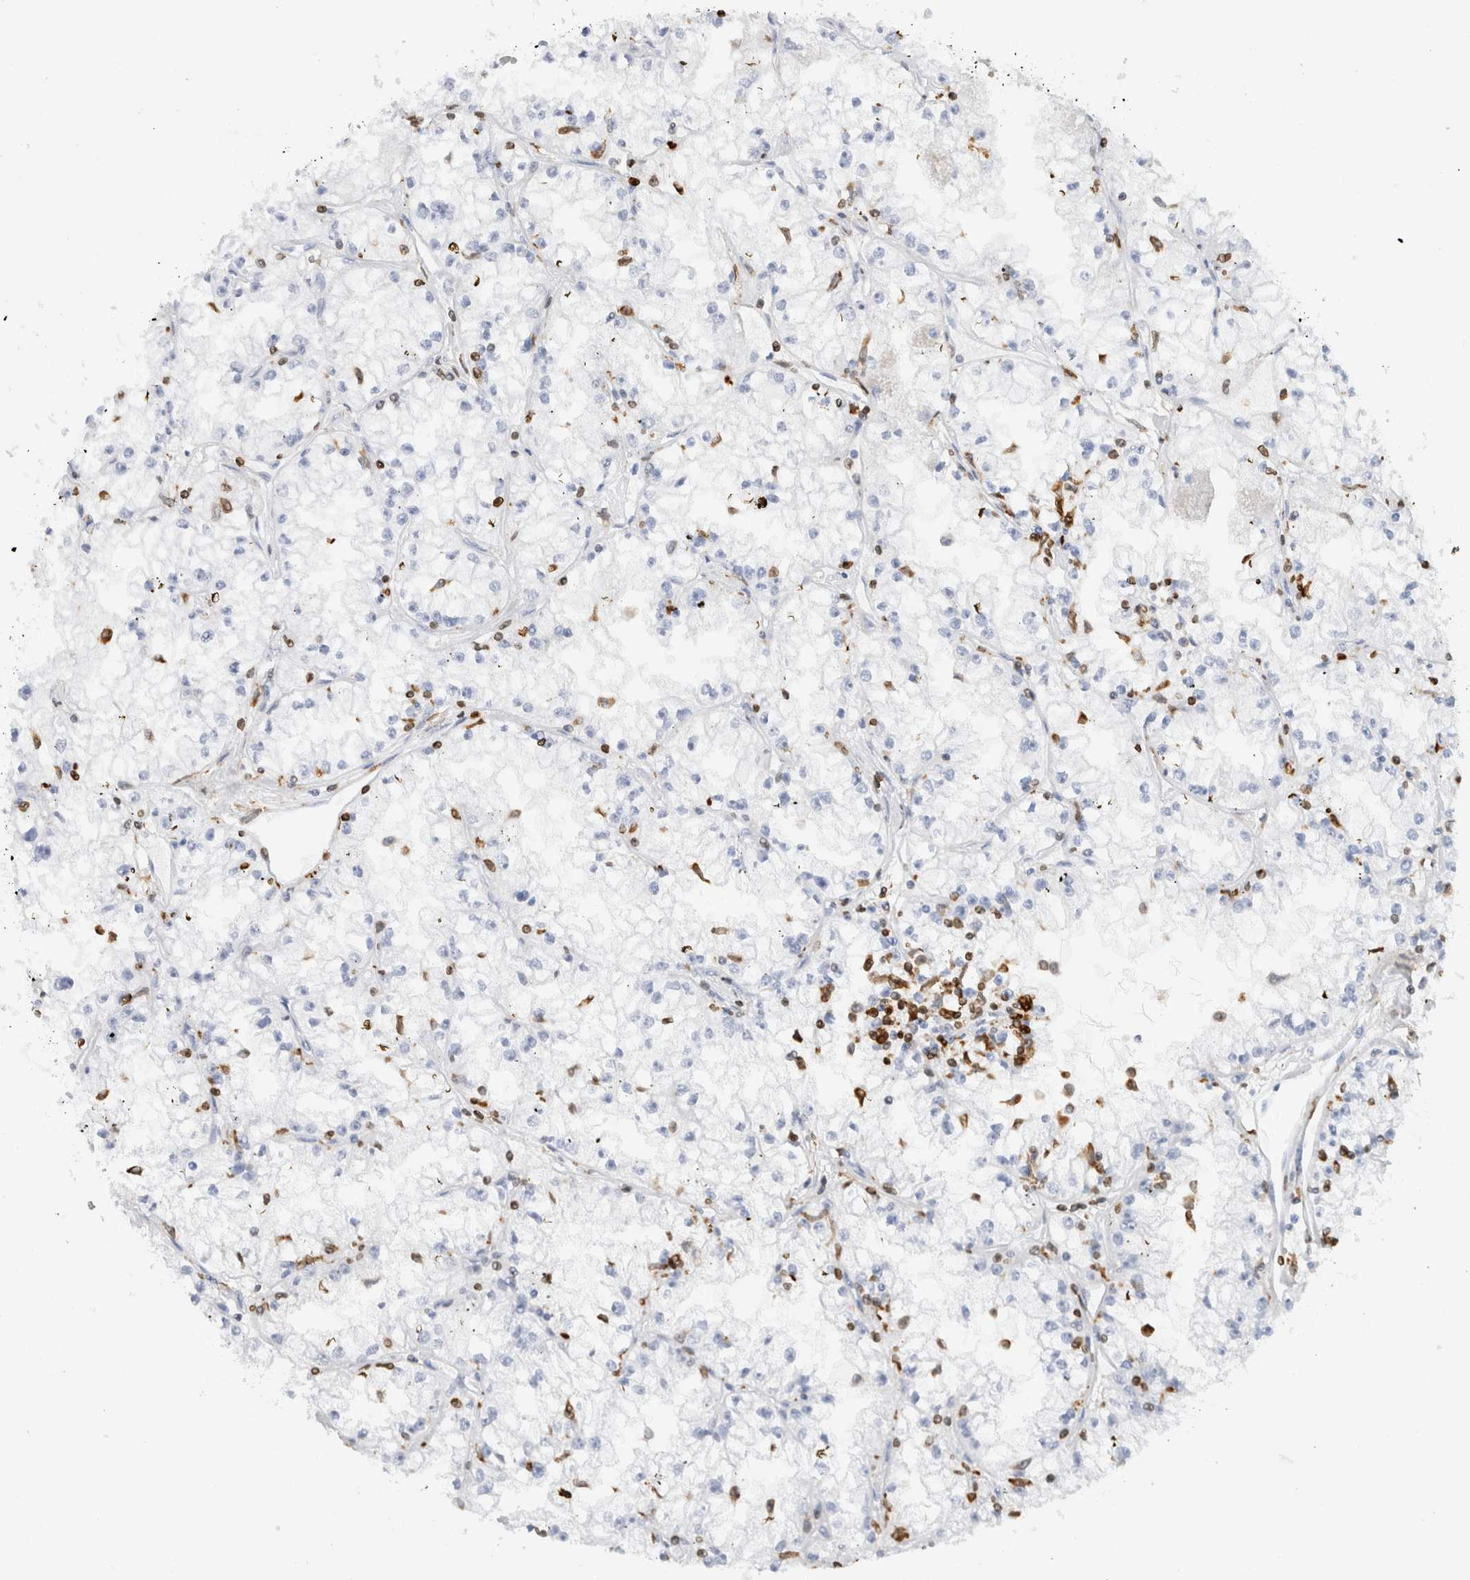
{"staining": {"intensity": "negative", "quantity": "none", "location": "none"}, "tissue": "renal cancer", "cell_type": "Tumor cells", "image_type": "cancer", "snomed": [{"axis": "morphology", "description": "Adenocarcinoma, NOS"}, {"axis": "topography", "description": "Kidney"}], "caption": "Tumor cells show no significant staining in adenocarcinoma (renal).", "gene": "ALOX5AP", "patient": {"sex": "male", "age": 56}}